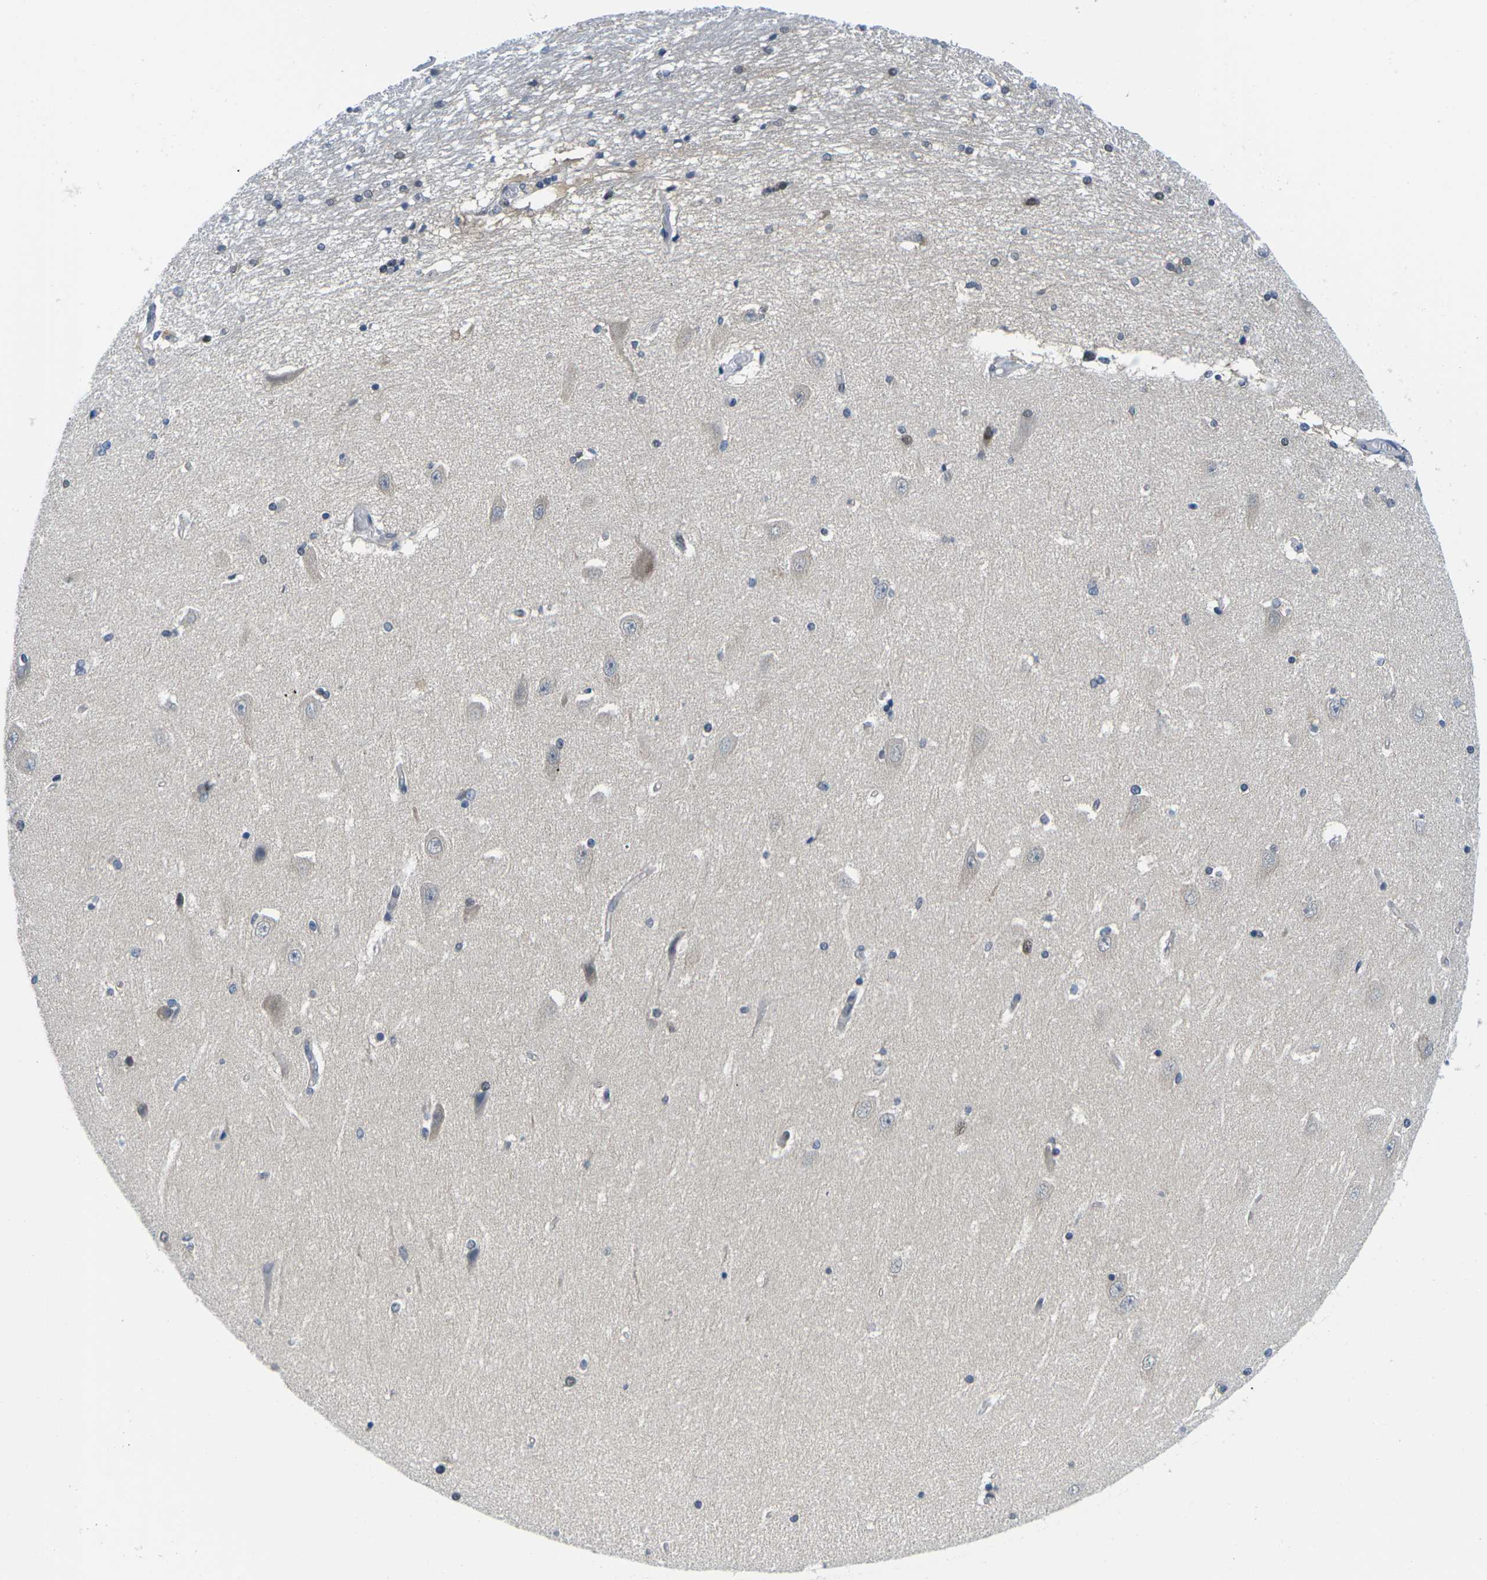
{"staining": {"intensity": "moderate", "quantity": "<25%", "location": "nuclear"}, "tissue": "hippocampus", "cell_type": "Glial cells", "image_type": "normal", "snomed": [{"axis": "morphology", "description": "Normal tissue, NOS"}, {"axis": "topography", "description": "Hippocampus"}], "caption": "Immunohistochemistry (IHC) of benign hippocampus reveals low levels of moderate nuclear staining in about <25% of glial cells. Using DAB (brown) and hematoxylin (blue) stains, captured at high magnification using brightfield microscopy.", "gene": "UBA7", "patient": {"sex": "female", "age": 54}}